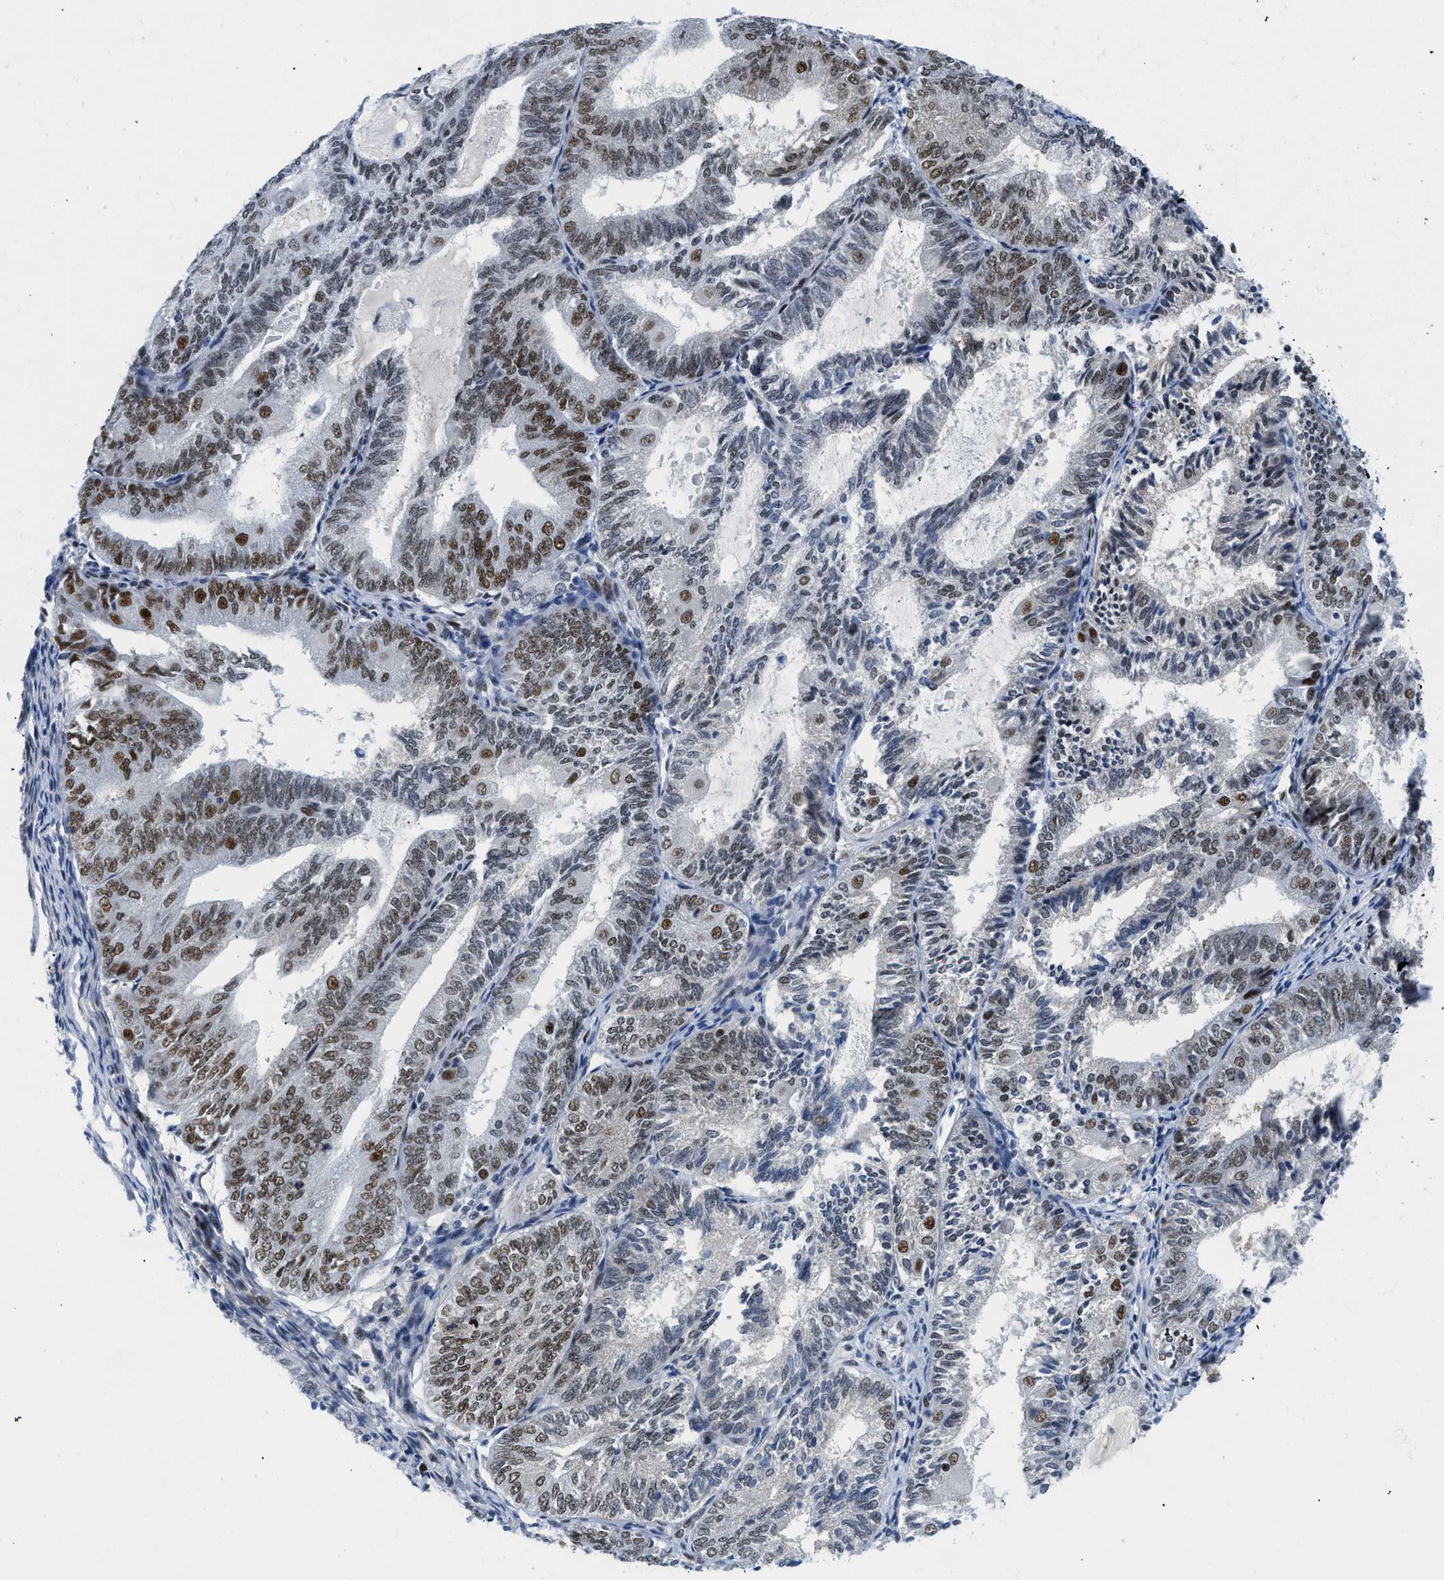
{"staining": {"intensity": "moderate", "quantity": "25%-75%", "location": "nuclear"}, "tissue": "endometrial cancer", "cell_type": "Tumor cells", "image_type": "cancer", "snomed": [{"axis": "morphology", "description": "Adenocarcinoma, NOS"}, {"axis": "topography", "description": "Endometrium"}], "caption": "Immunohistochemistry of human endometrial cancer displays medium levels of moderate nuclear staining in about 25%-75% of tumor cells.", "gene": "SMARCAD1", "patient": {"sex": "female", "age": 81}}